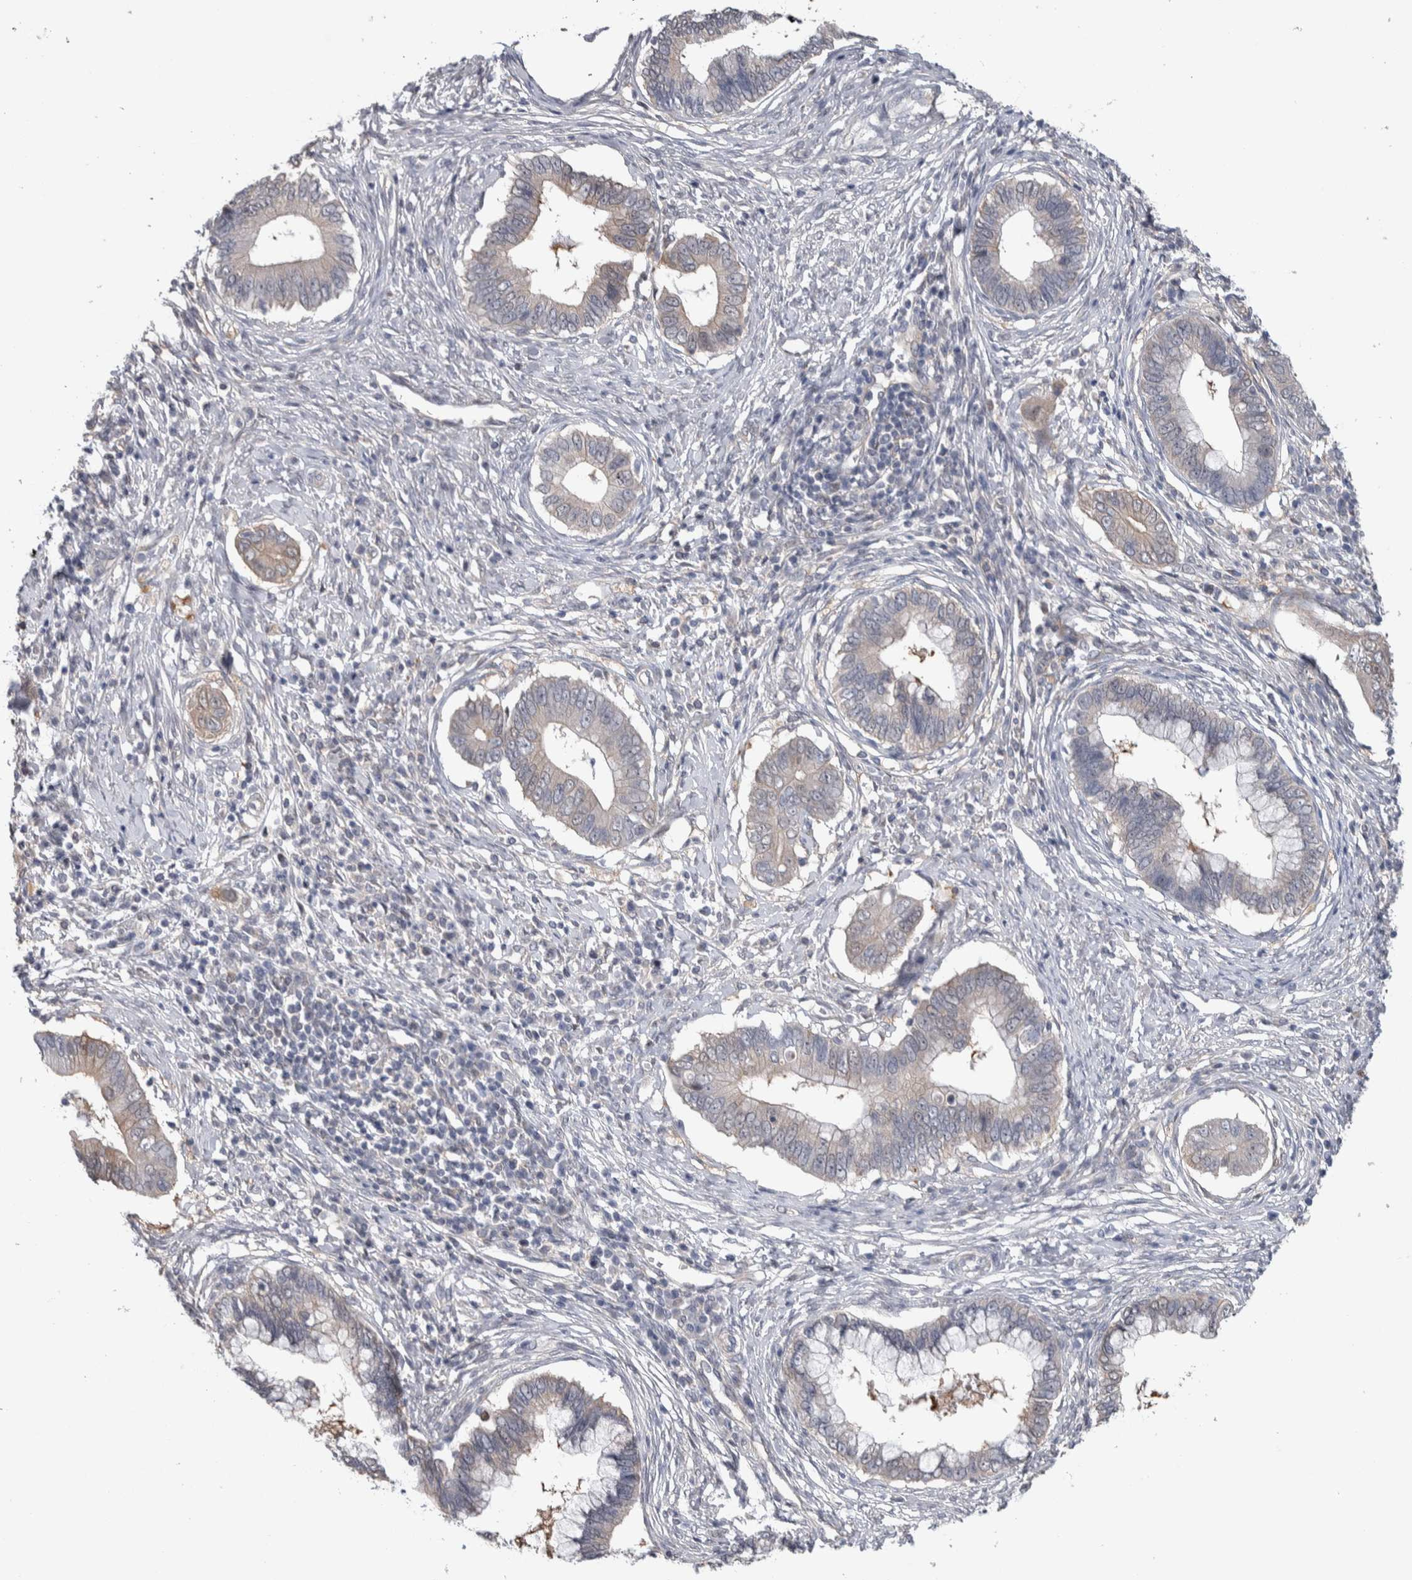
{"staining": {"intensity": "weak", "quantity": "<25%", "location": "cytoplasmic/membranous"}, "tissue": "cervical cancer", "cell_type": "Tumor cells", "image_type": "cancer", "snomed": [{"axis": "morphology", "description": "Adenocarcinoma, NOS"}, {"axis": "topography", "description": "Cervix"}], "caption": "Tumor cells are negative for brown protein staining in cervical adenocarcinoma. (DAB (3,3'-diaminobenzidine) immunohistochemistry (IHC) with hematoxylin counter stain).", "gene": "TAX1BP1", "patient": {"sex": "female", "age": 44}}